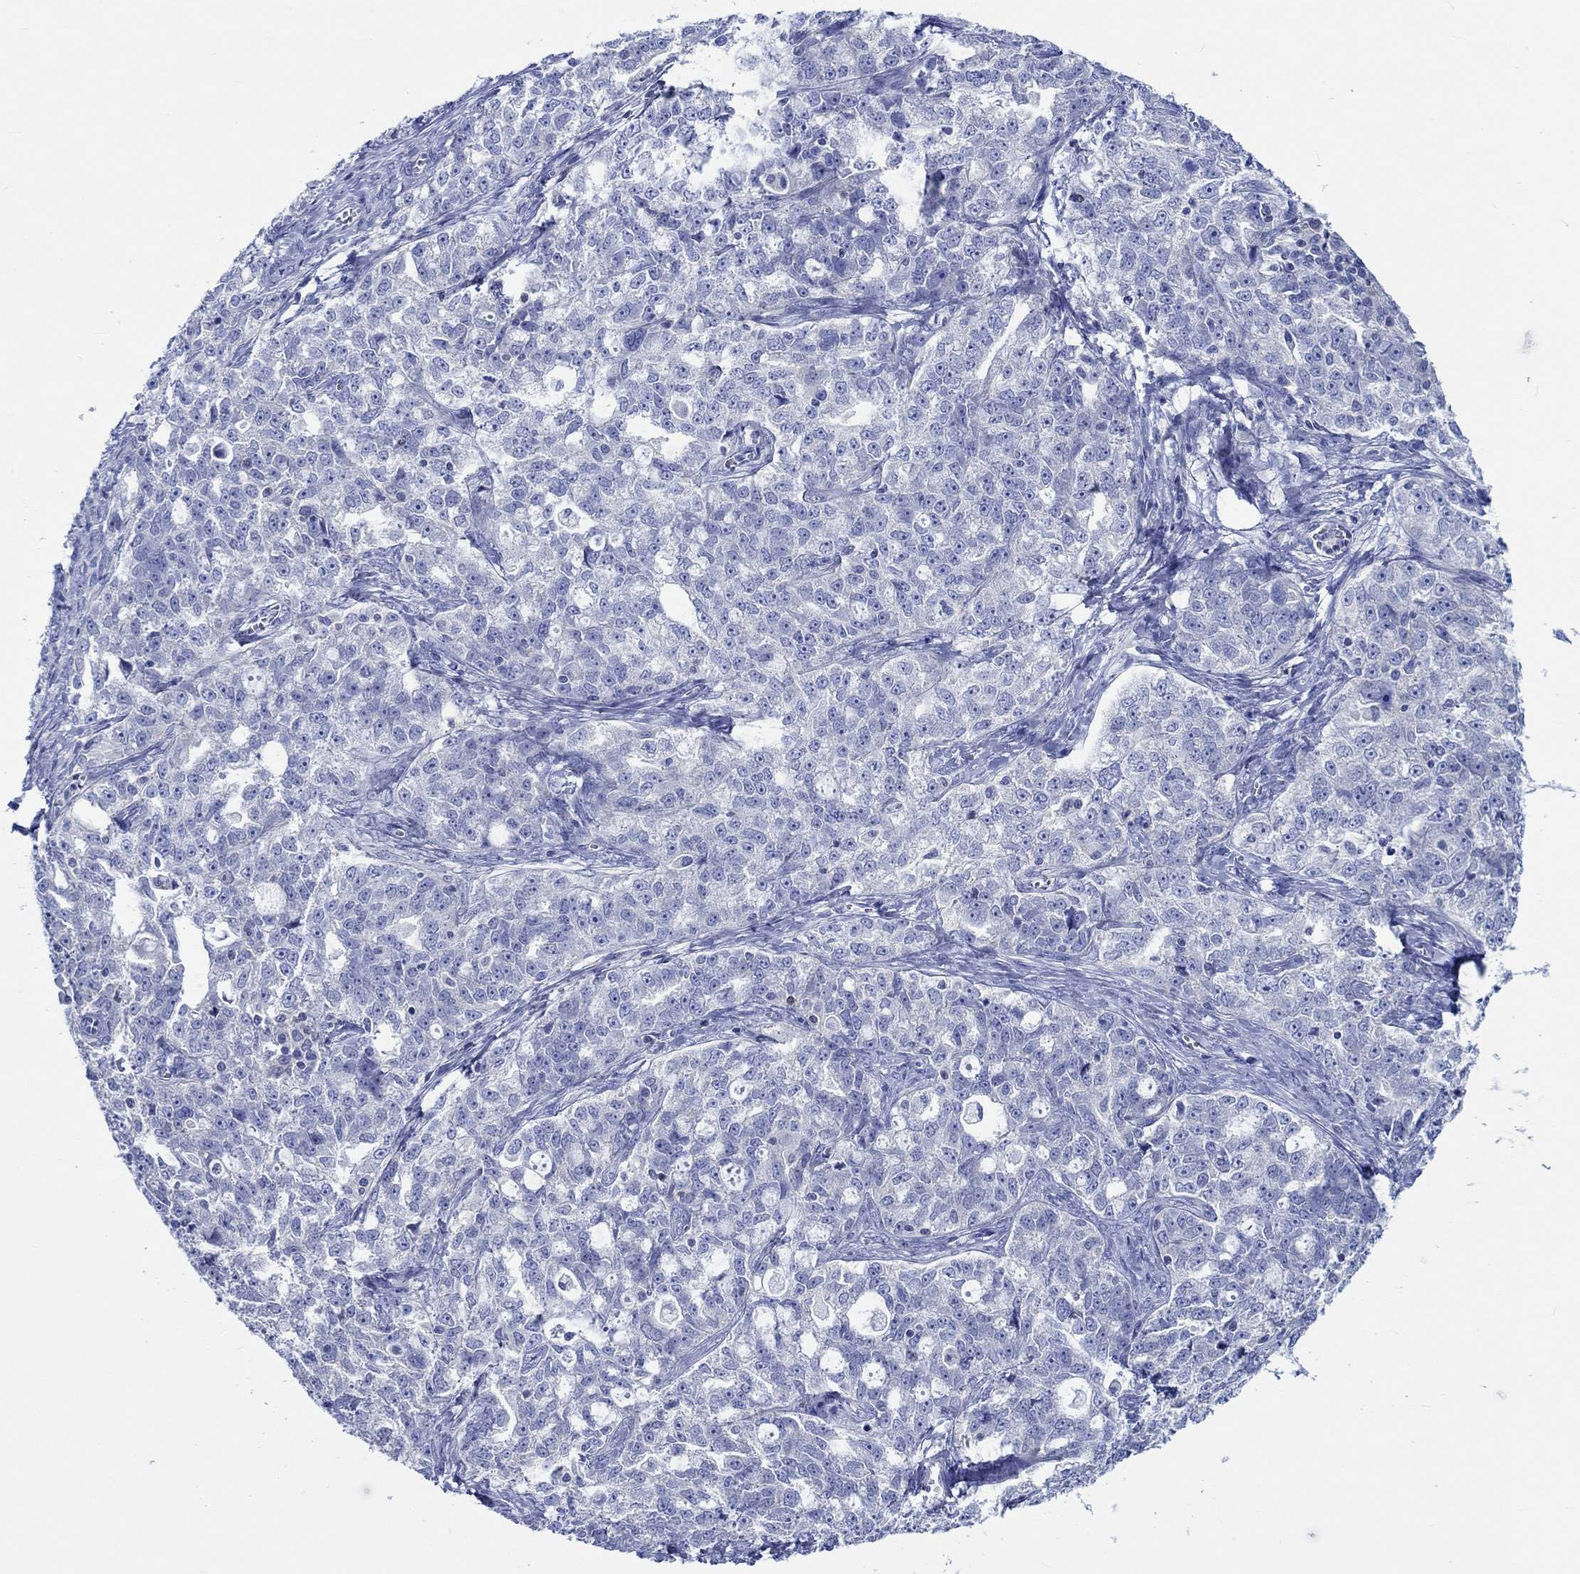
{"staining": {"intensity": "negative", "quantity": "none", "location": "none"}, "tissue": "ovarian cancer", "cell_type": "Tumor cells", "image_type": "cancer", "snomed": [{"axis": "morphology", "description": "Cystadenocarcinoma, serous, NOS"}, {"axis": "topography", "description": "Ovary"}], "caption": "Immunohistochemistry (IHC) micrograph of ovarian serous cystadenocarcinoma stained for a protein (brown), which demonstrates no staining in tumor cells.", "gene": "PTPRN2", "patient": {"sex": "female", "age": 51}}